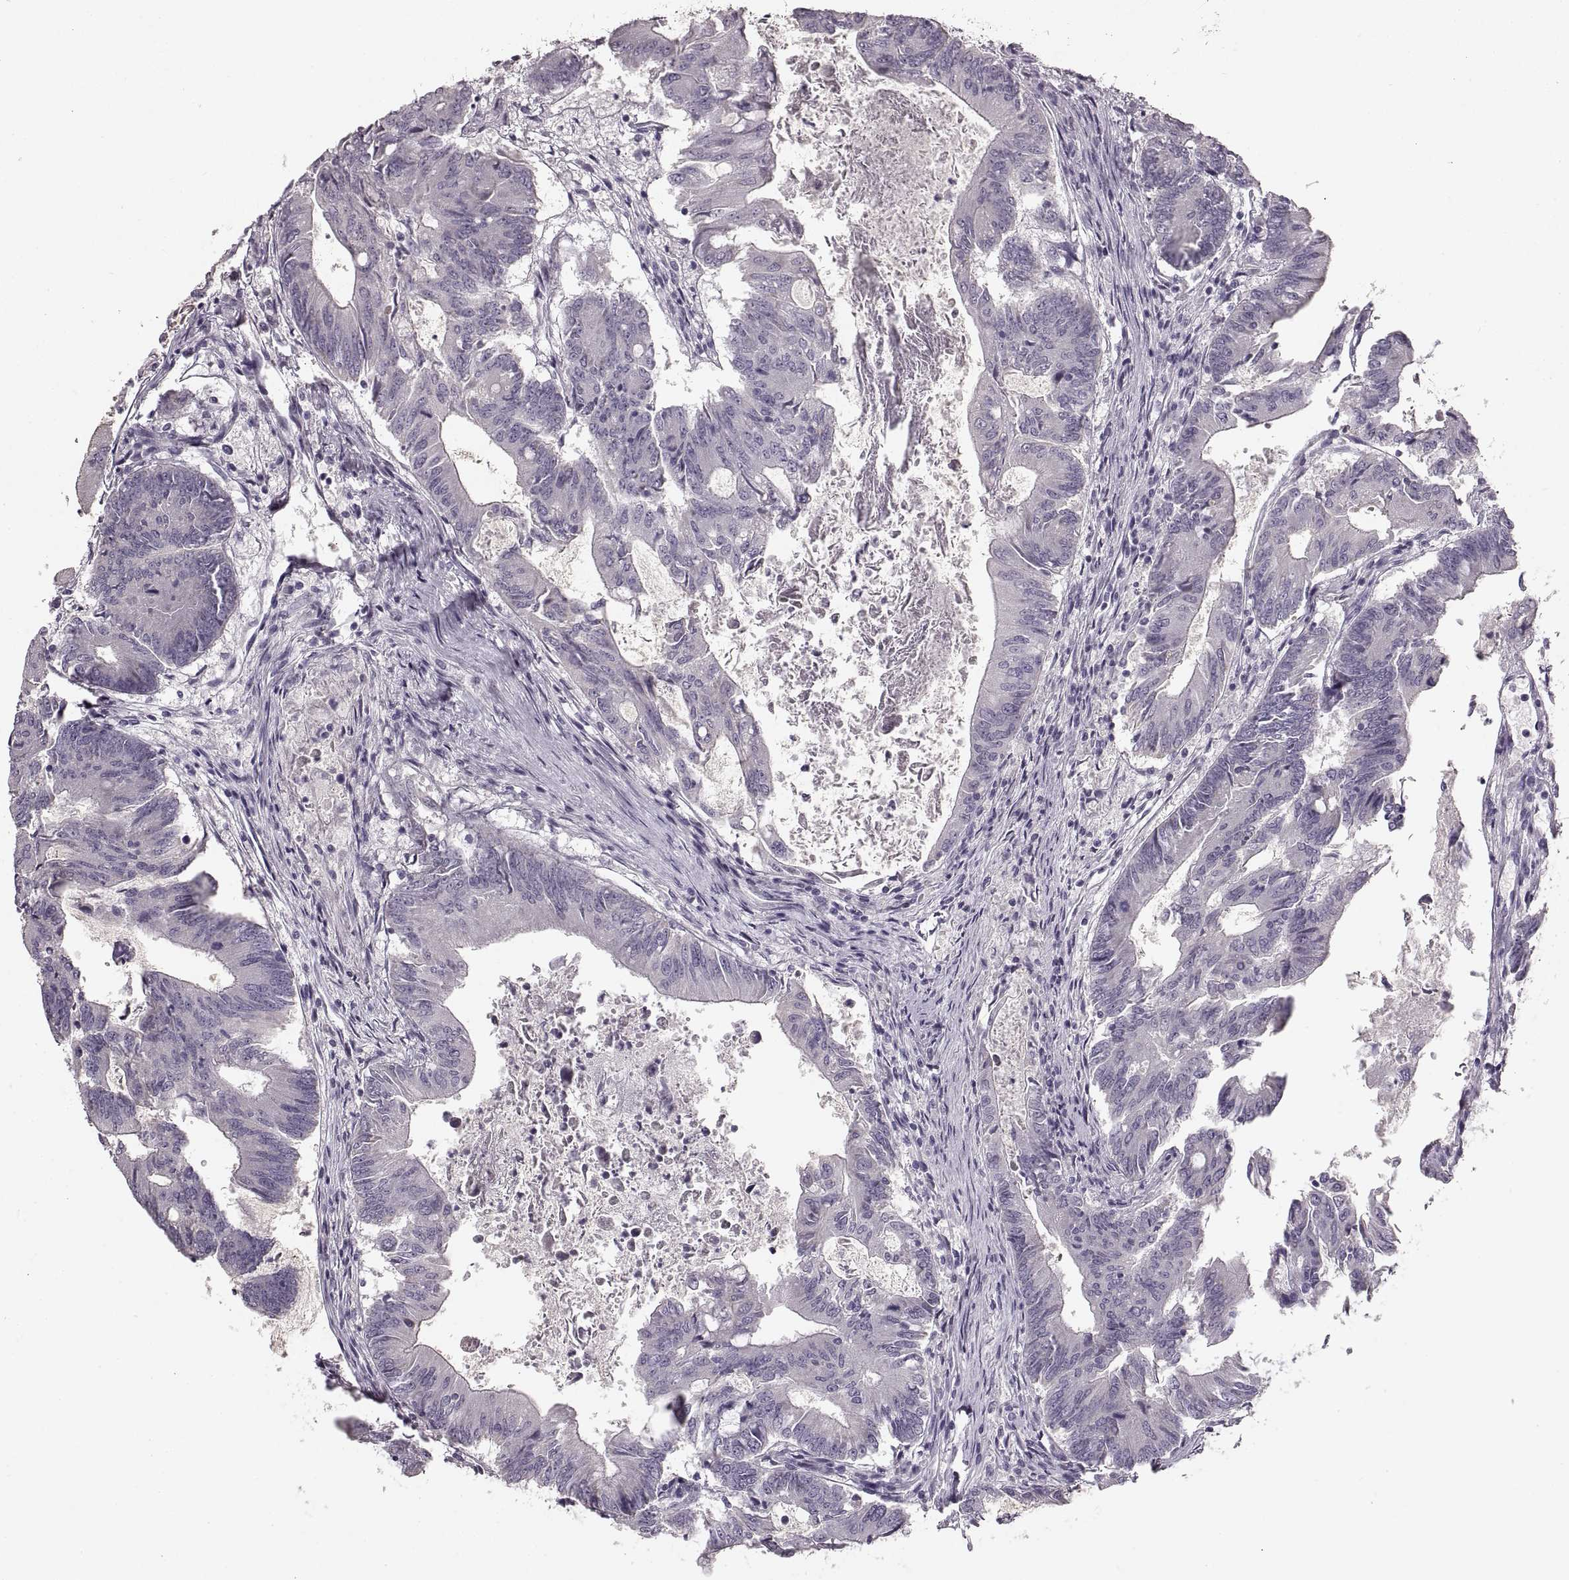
{"staining": {"intensity": "negative", "quantity": "none", "location": "none"}, "tissue": "colorectal cancer", "cell_type": "Tumor cells", "image_type": "cancer", "snomed": [{"axis": "morphology", "description": "Adenocarcinoma, NOS"}, {"axis": "topography", "description": "Colon"}], "caption": "Tumor cells are negative for protein expression in human adenocarcinoma (colorectal).", "gene": "CNTN1", "patient": {"sex": "female", "age": 70}}